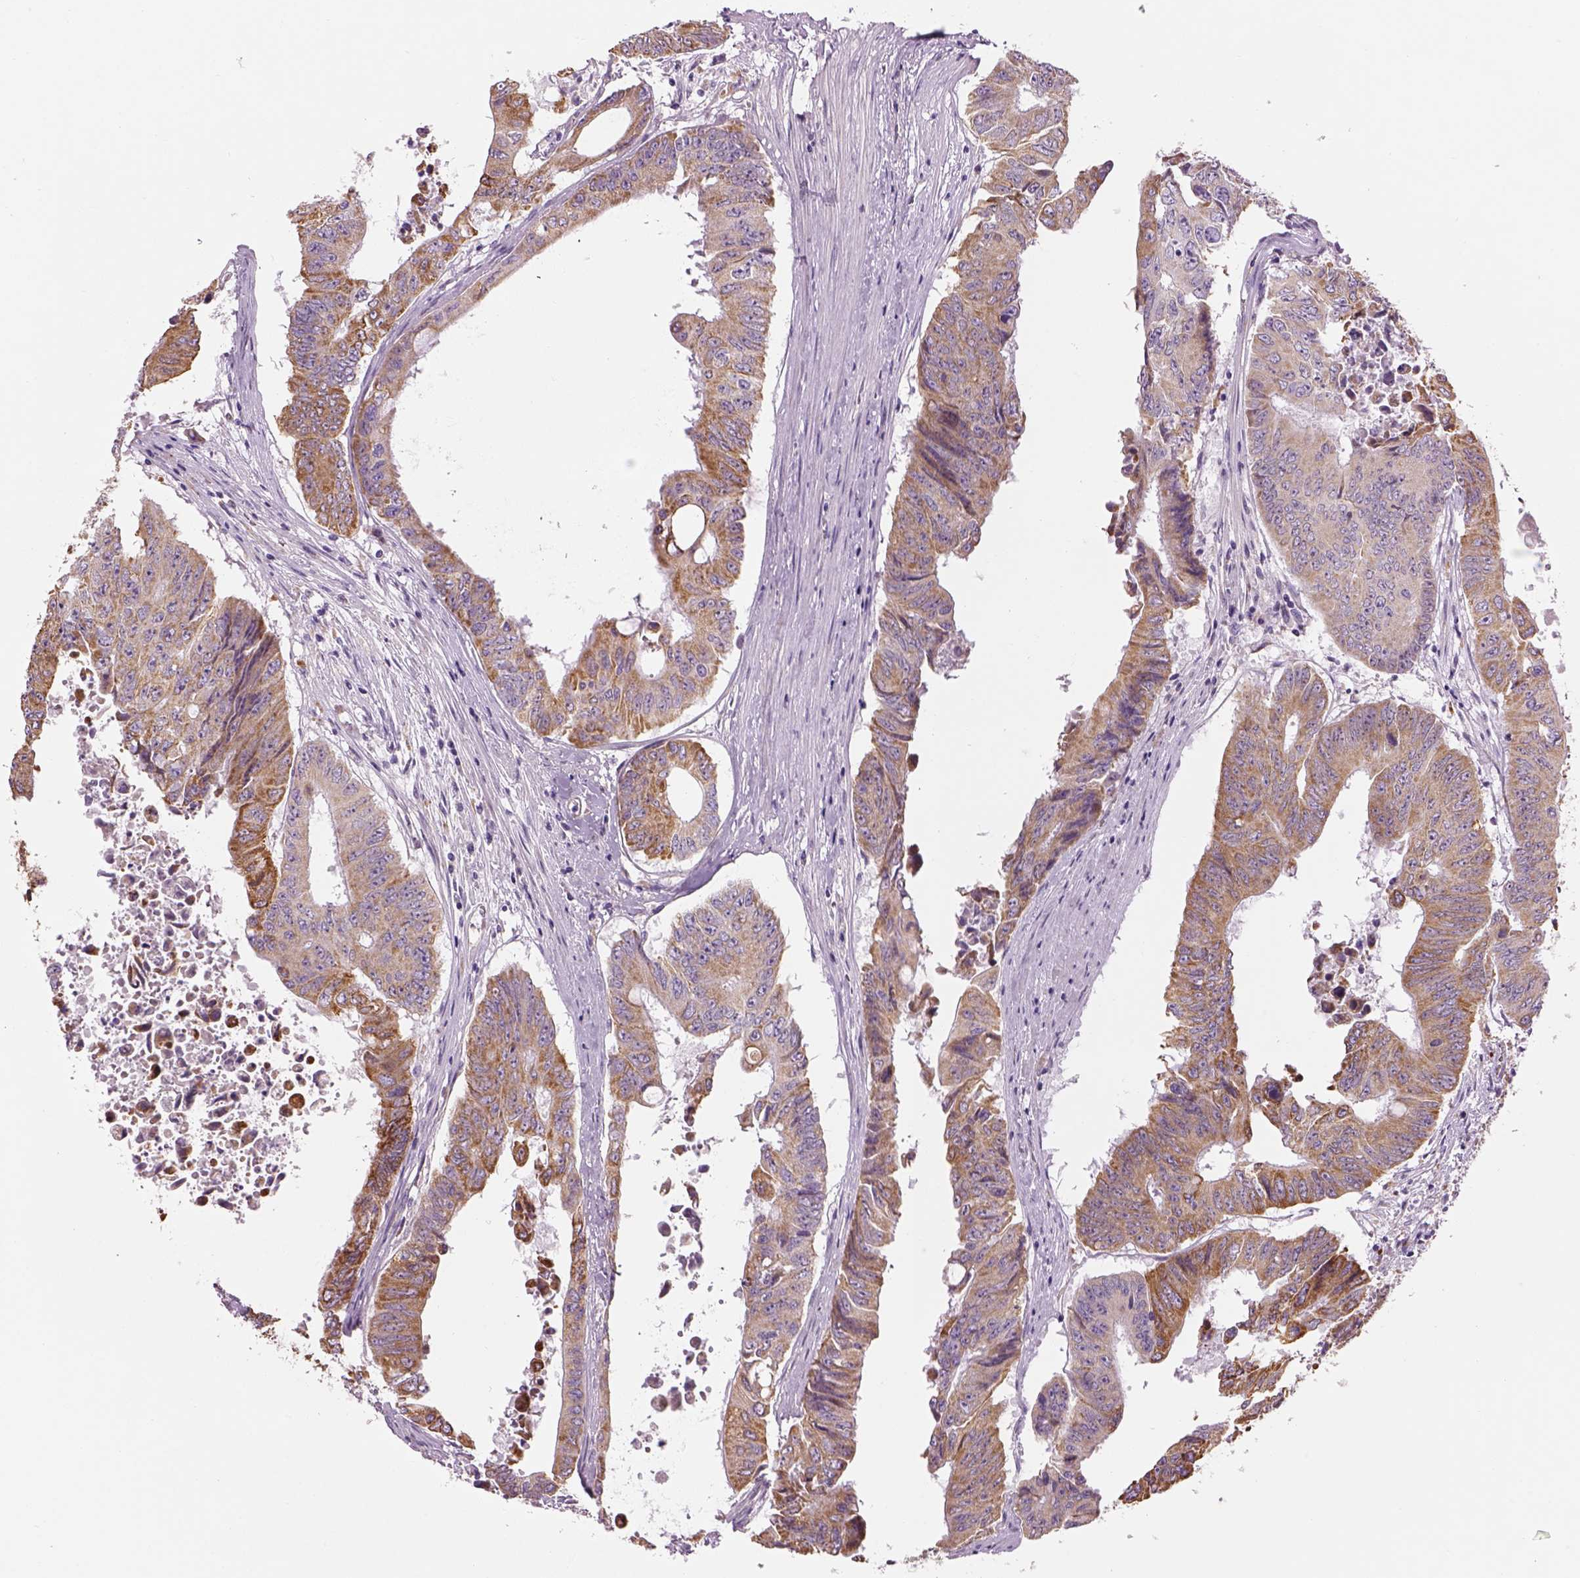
{"staining": {"intensity": "moderate", "quantity": ">75%", "location": "cytoplasmic/membranous"}, "tissue": "colorectal cancer", "cell_type": "Tumor cells", "image_type": "cancer", "snomed": [{"axis": "morphology", "description": "Adenocarcinoma, NOS"}, {"axis": "topography", "description": "Rectum"}], "caption": "High-power microscopy captured an immunohistochemistry micrograph of adenocarcinoma (colorectal), revealing moderate cytoplasmic/membranous positivity in about >75% of tumor cells. Using DAB (brown) and hematoxylin (blue) stains, captured at high magnification using brightfield microscopy.", "gene": "IFT52", "patient": {"sex": "male", "age": 59}}